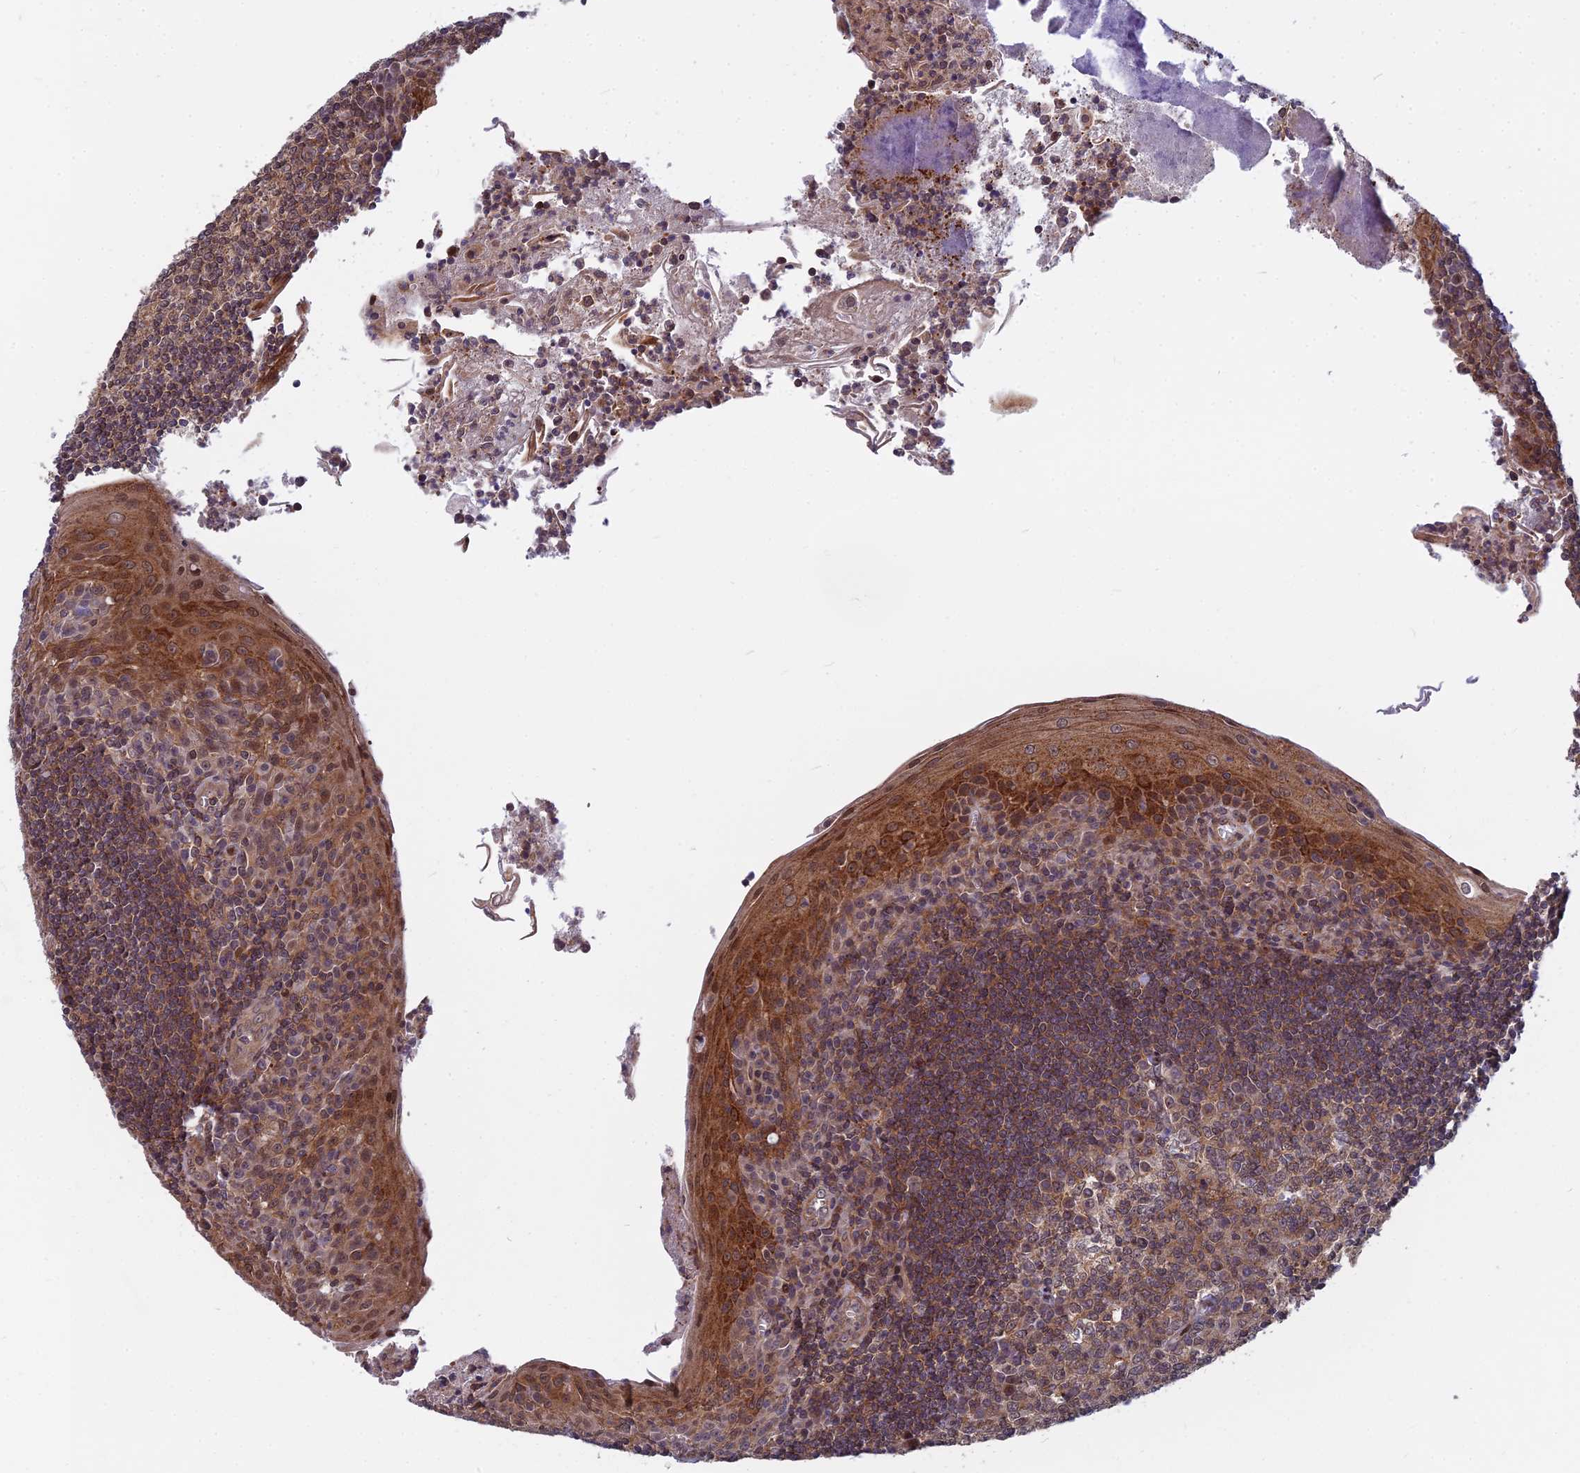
{"staining": {"intensity": "moderate", "quantity": "25%-75%", "location": "cytoplasmic/membranous"}, "tissue": "tonsil", "cell_type": "Germinal center cells", "image_type": "normal", "snomed": [{"axis": "morphology", "description": "Normal tissue, NOS"}, {"axis": "topography", "description": "Tonsil"}], "caption": "Brown immunohistochemical staining in benign human tonsil reveals moderate cytoplasmic/membranous positivity in approximately 25%-75% of germinal center cells. (Stains: DAB in brown, nuclei in blue, Microscopy: brightfield microscopy at high magnification).", "gene": "COMMD2", "patient": {"sex": "male", "age": 27}}